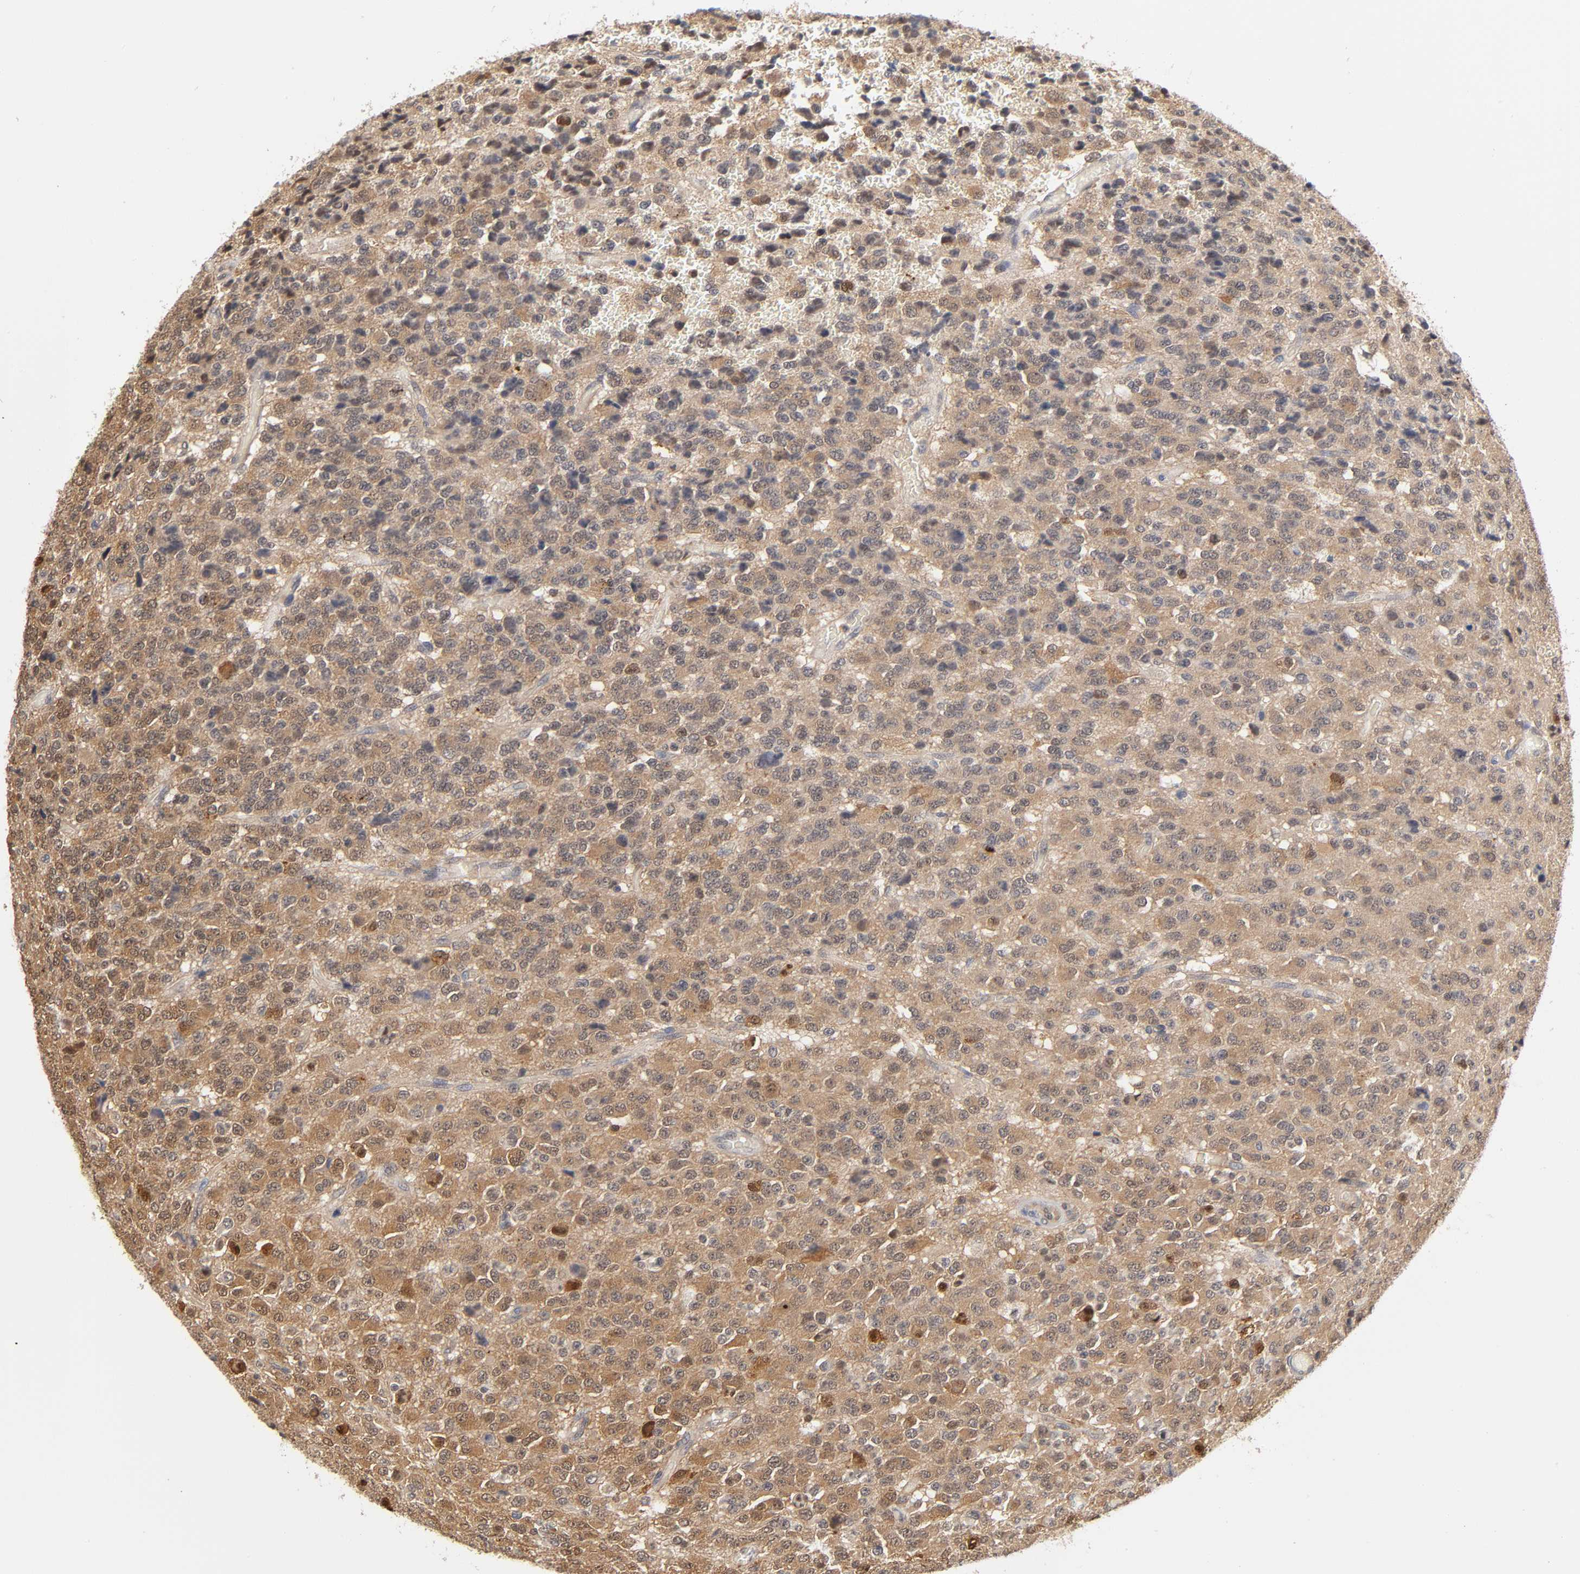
{"staining": {"intensity": "strong", "quantity": ">75%", "location": "cytoplasmic/membranous"}, "tissue": "glioma", "cell_type": "Tumor cells", "image_type": "cancer", "snomed": [{"axis": "morphology", "description": "Glioma, malignant, High grade"}, {"axis": "topography", "description": "pancreas cauda"}], "caption": "Brown immunohistochemical staining in malignant glioma (high-grade) shows strong cytoplasmic/membranous expression in about >75% of tumor cells.", "gene": "DFFB", "patient": {"sex": "male", "age": 60}}